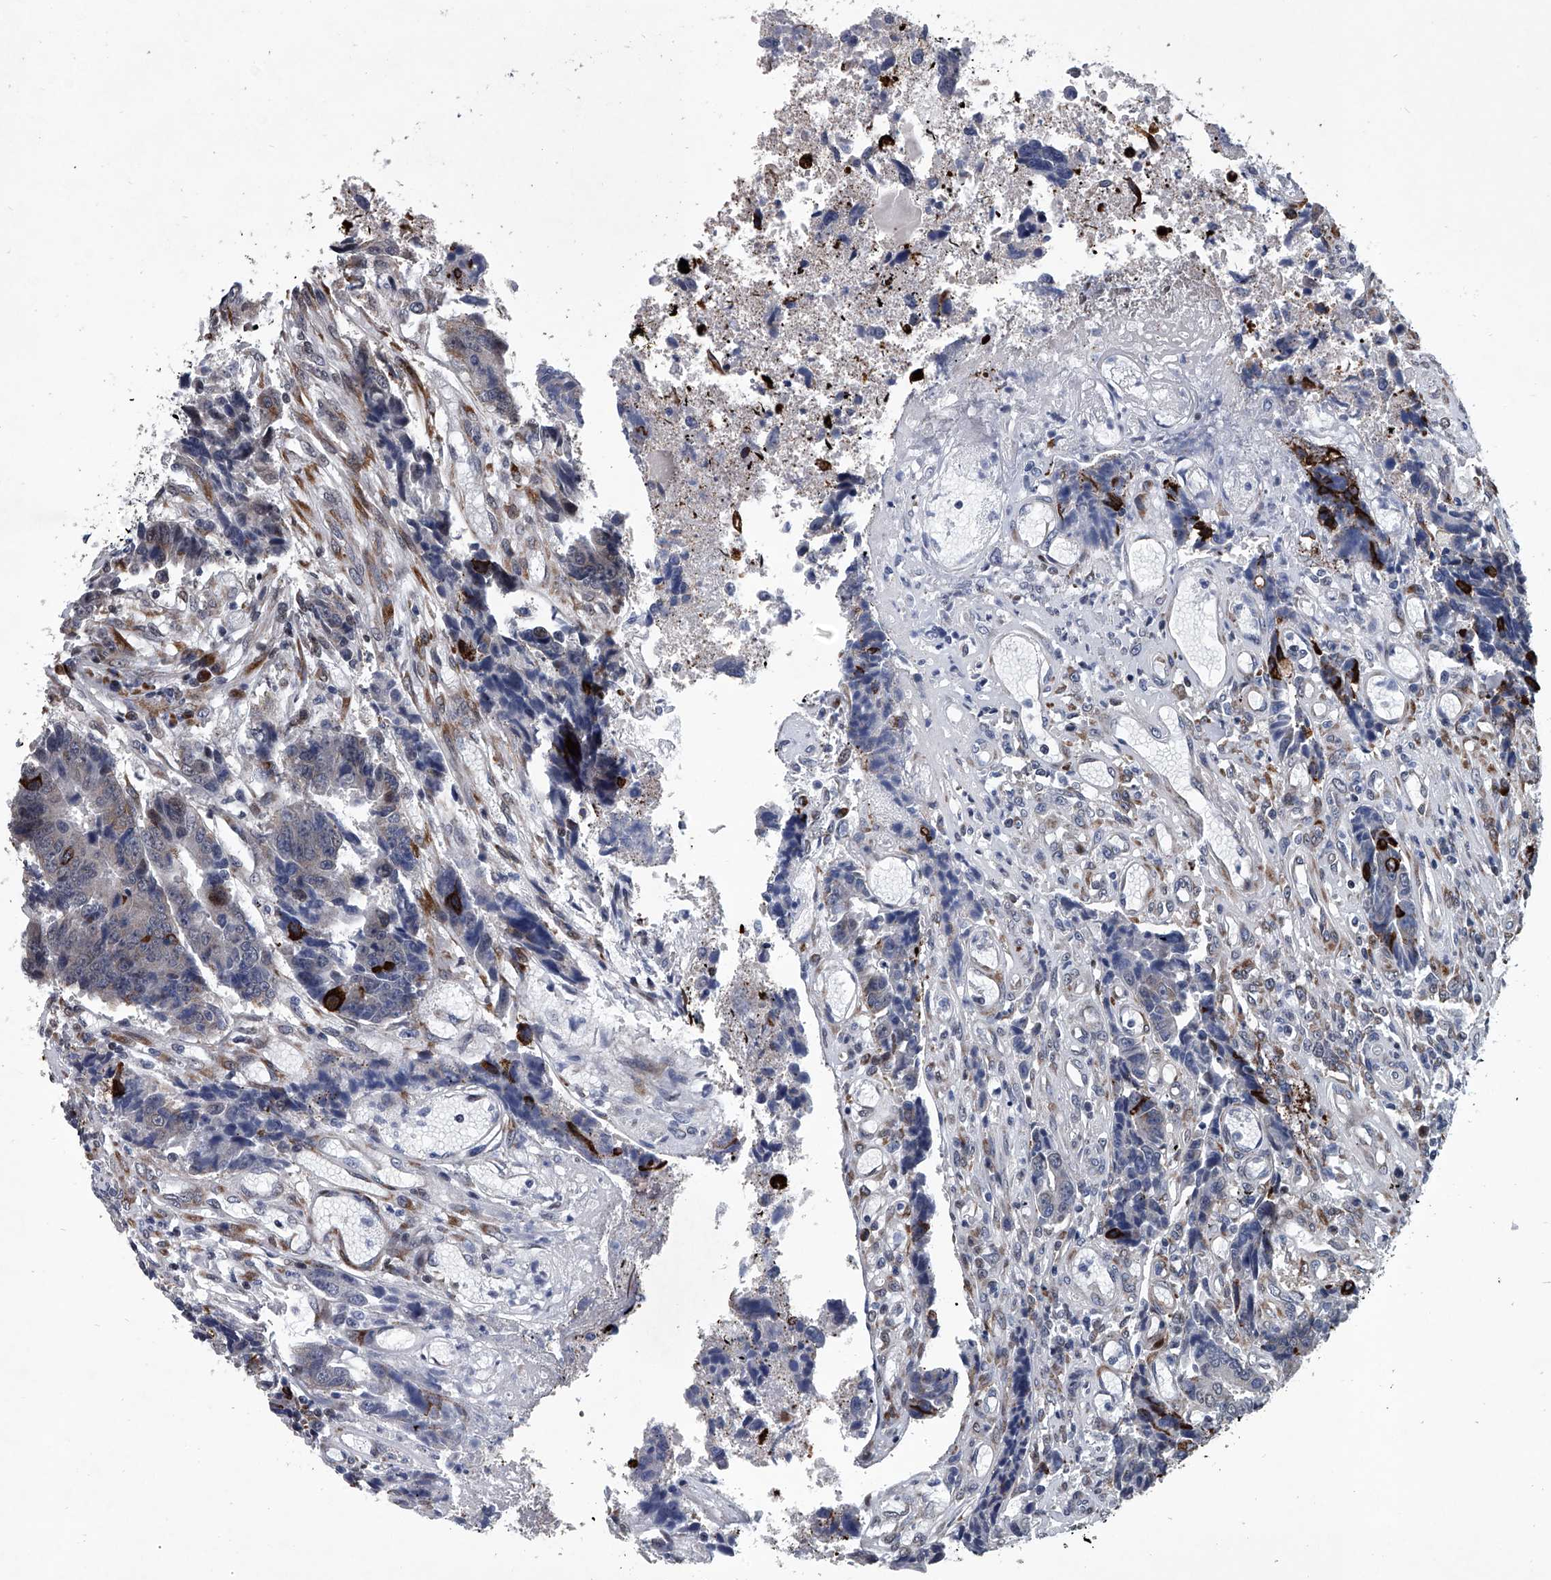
{"staining": {"intensity": "strong", "quantity": "<25%", "location": "cytoplasmic/membranous"}, "tissue": "colorectal cancer", "cell_type": "Tumor cells", "image_type": "cancer", "snomed": [{"axis": "morphology", "description": "Adenocarcinoma, NOS"}, {"axis": "topography", "description": "Rectum"}], "caption": "There is medium levels of strong cytoplasmic/membranous staining in tumor cells of colorectal cancer, as demonstrated by immunohistochemical staining (brown color).", "gene": "PPP2R5D", "patient": {"sex": "male", "age": 84}}